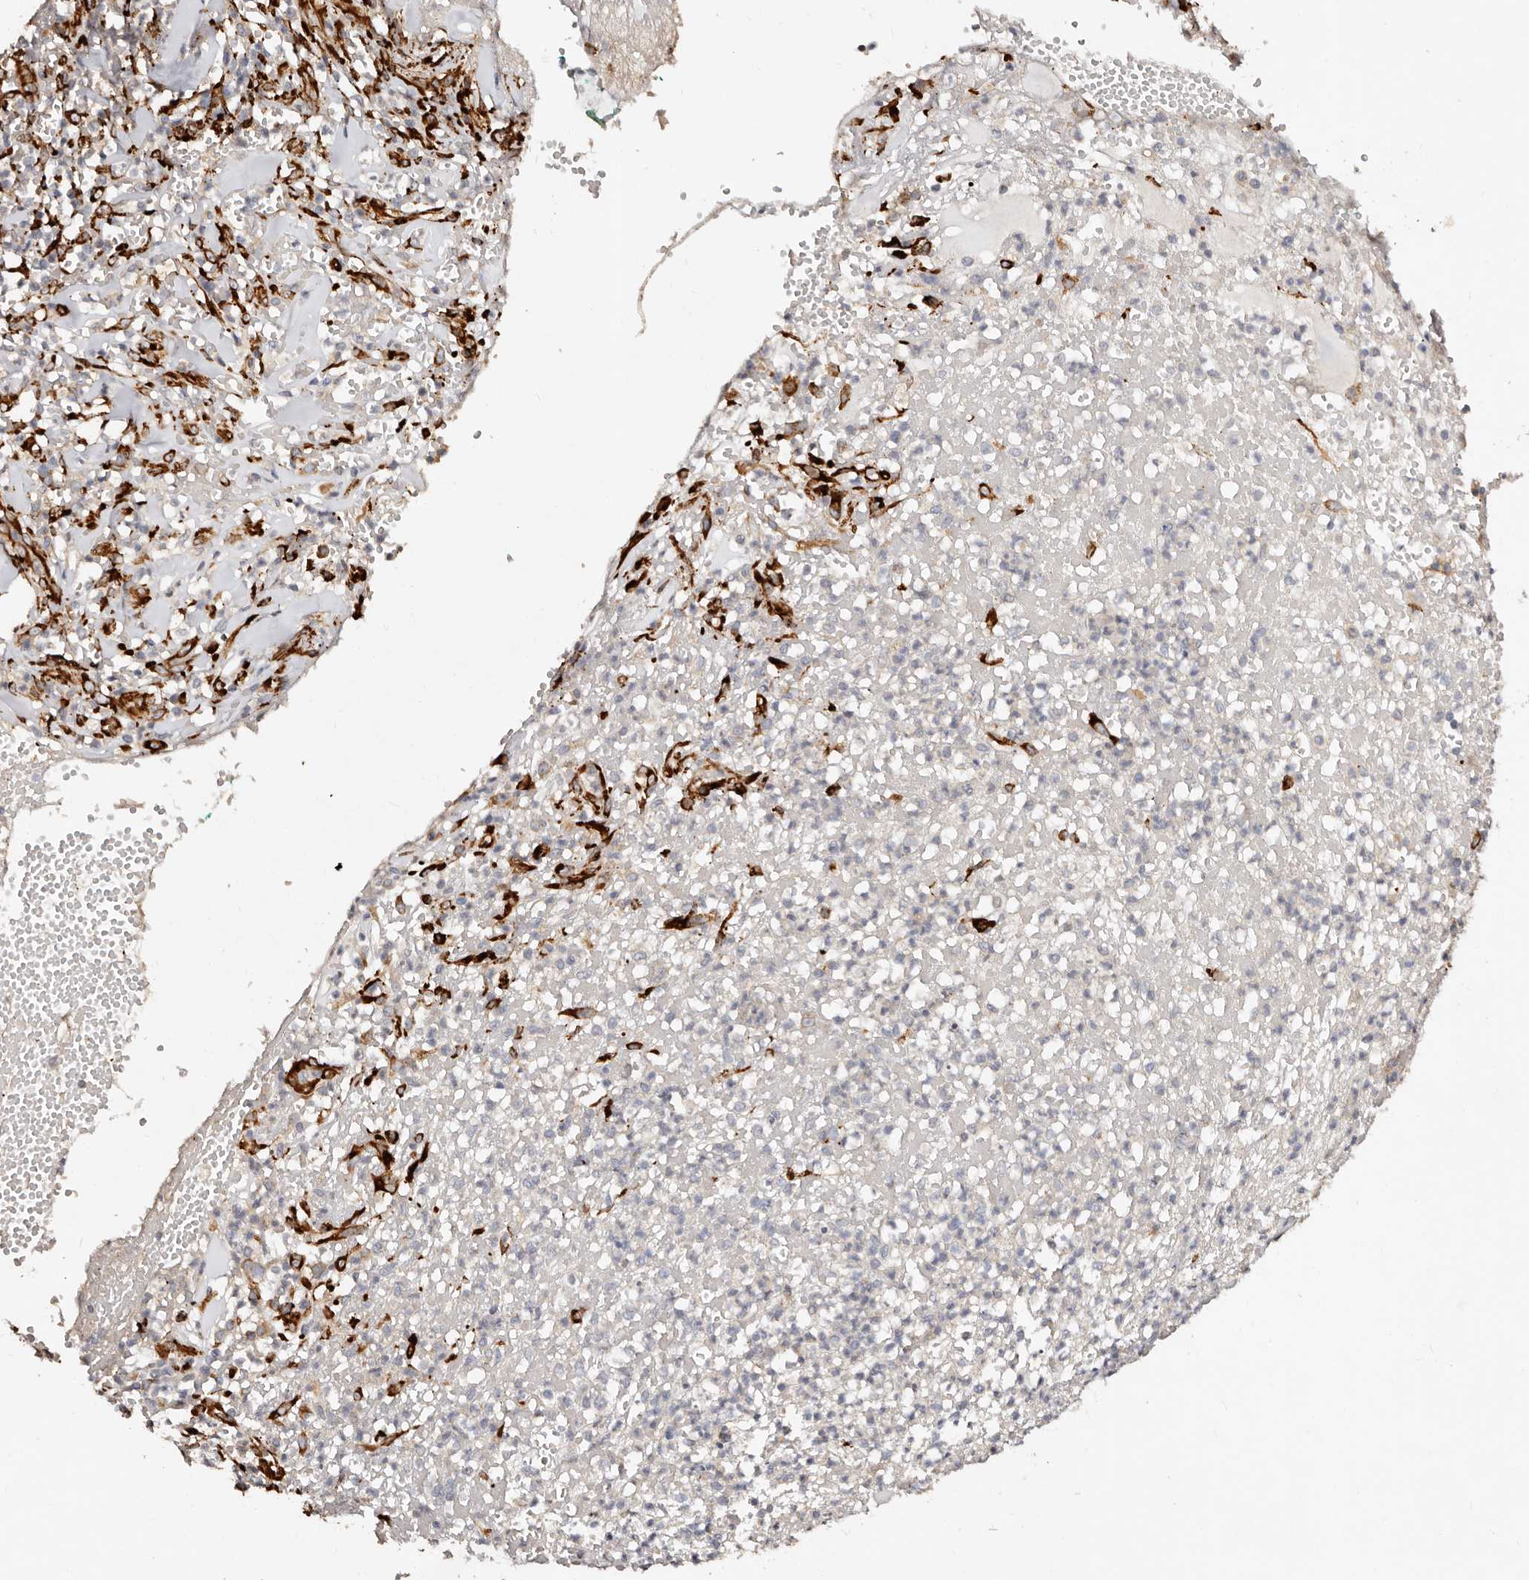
{"staining": {"intensity": "strong", "quantity": ">75%", "location": "cytoplasmic/membranous"}, "tissue": "adipose tissue", "cell_type": "Adipocytes", "image_type": "normal", "snomed": [{"axis": "morphology", "description": "Normal tissue, NOS"}, {"axis": "morphology", "description": "Basal cell carcinoma"}, {"axis": "topography", "description": "Cartilage tissue"}, {"axis": "topography", "description": "Nasopharynx"}, {"axis": "topography", "description": "Oral tissue"}], "caption": "The image reveals a brown stain indicating the presence of a protein in the cytoplasmic/membranous of adipocytes in adipose tissue. The staining was performed using DAB (3,3'-diaminobenzidine), with brown indicating positive protein expression. Nuclei are stained blue with hematoxylin.", "gene": "SERPINH1", "patient": {"sex": "female", "age": 77}}